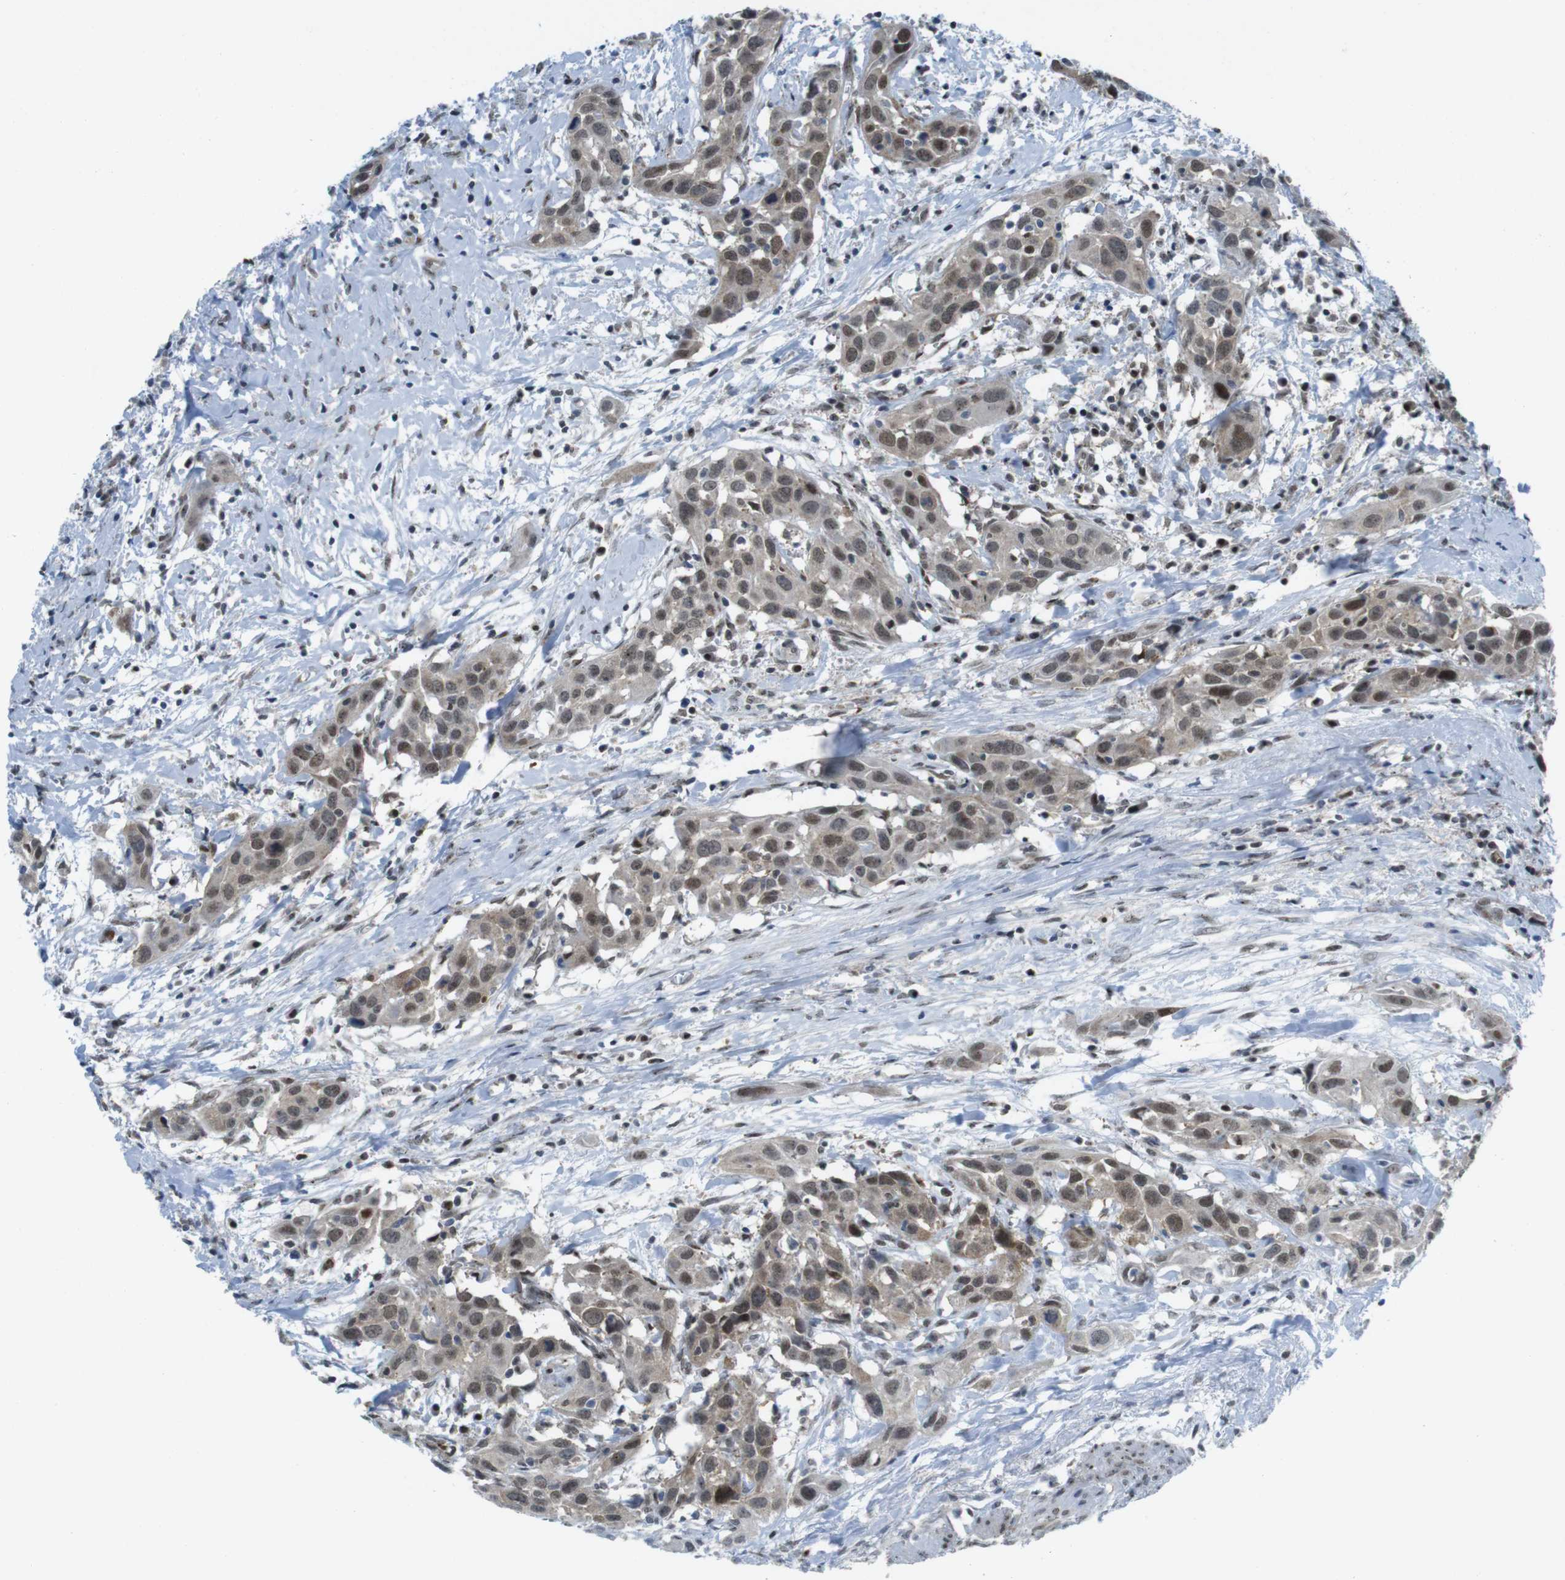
{"staining": {"intensity": "moderate", "quantity": ">75%", "location": "nuclear"}, "tissue": "head and neck cancer", "cell_type": "Tumor cells", "image_type": "cancer", "snomed": [{"axis": "morphology", "description": "Squamous cell carcinoma, NOS"}, {"axis": "topography", "description": "Oral tissue"}, {"axis": "topography", "description": "Head-Neck"}], "caption": "A micrograph of human head and neck cancer stained for a protein displays moderate nuclear brown staining in tumor cells.", "gene": "UBB", "patient": {"sex": "female", "age": 50}}